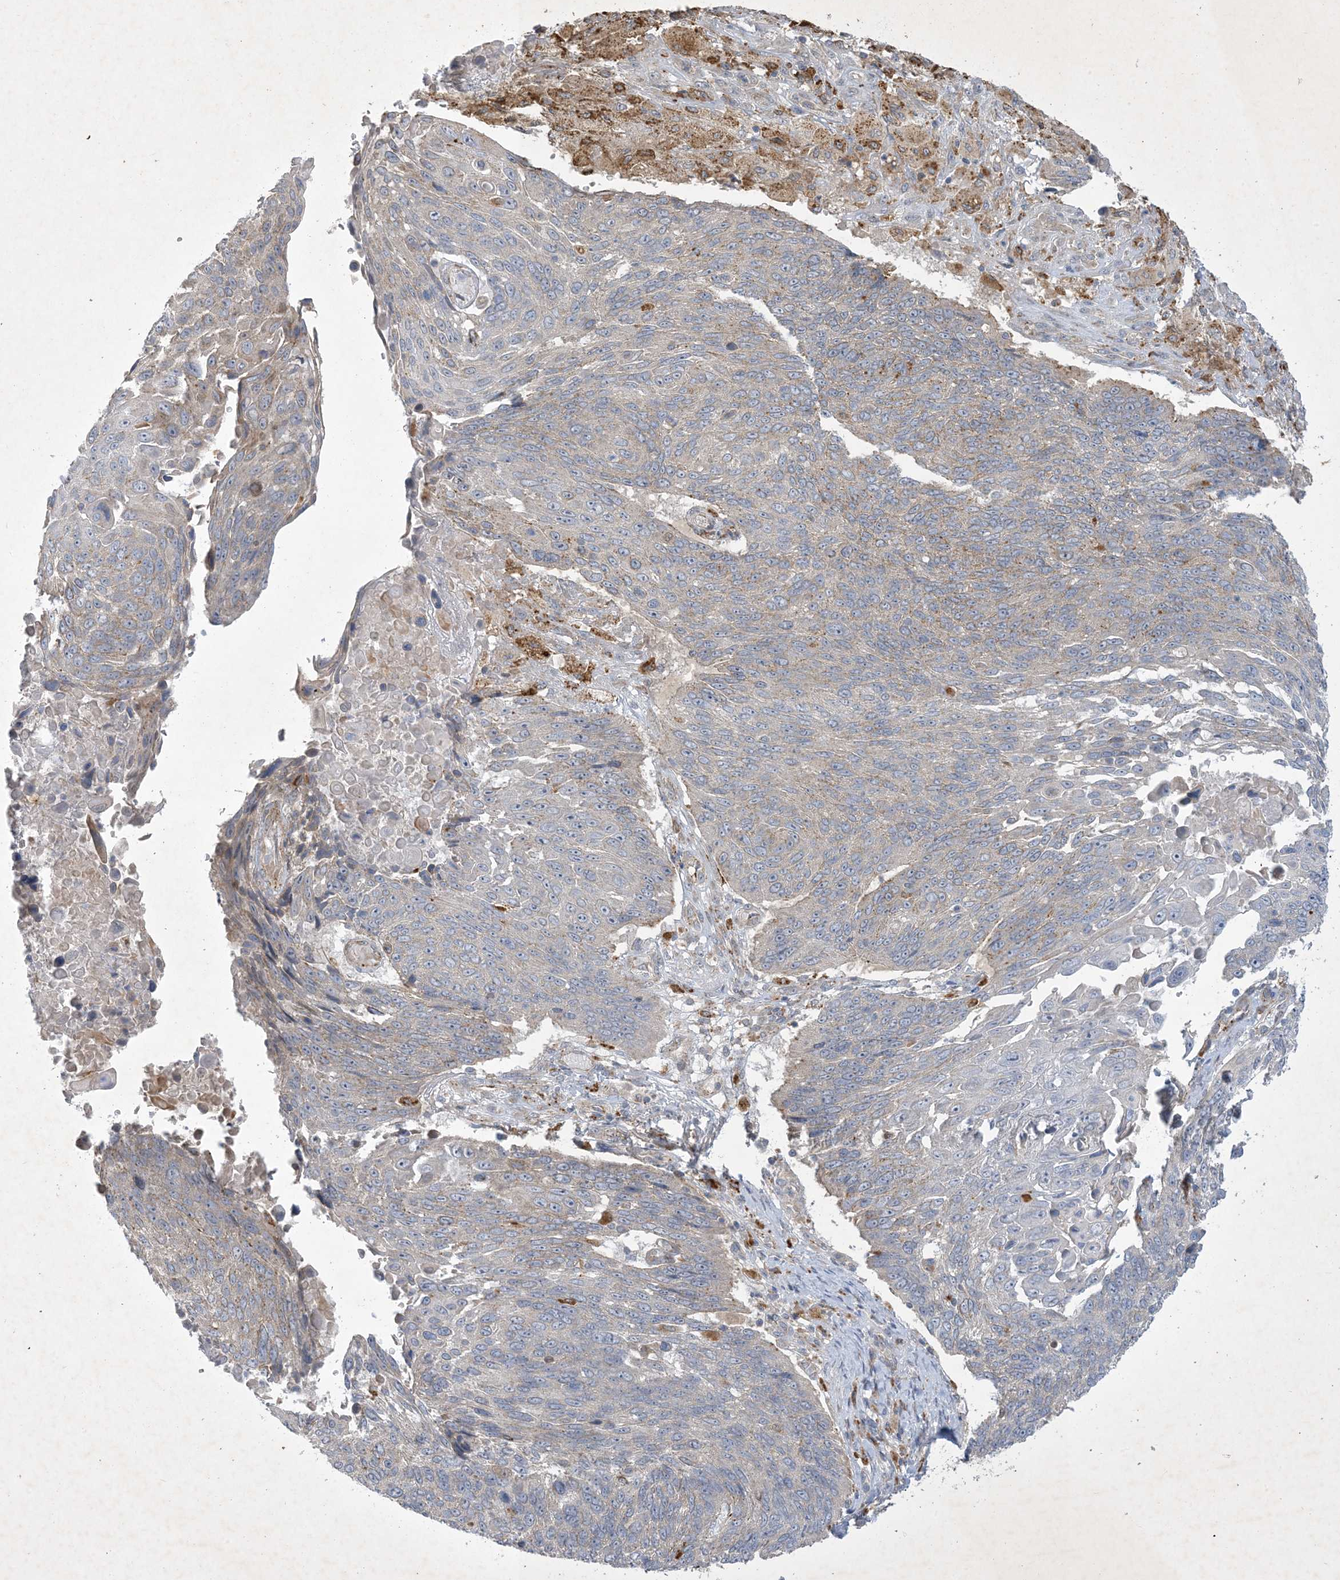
{"staining": {"intensity": "weak", "quantity": "<25%", "location": "cytoplasmic/membranous"}, "tissue": "lung cancer", "cell_type": "Tumor cells", "image_type": "cancer", "snomed": [{"axis": "morphology", "description": "Squamous cell carcinoma, NOS"}, {"axis": "topography", "description": "Lung"}], "caption": "IHC histopathology image of neoplastic tissue: lung cancer (squamous cell carcinoma) stained with DAB demonstrates no significant protein expression in tumor cells. (DAB (3,3'-diaminobenzidine) IHC visualized using brightfield microscopy, high magnification).", "gene": "MRPS18A", "patient": {"sex": "male", "age": 66}}